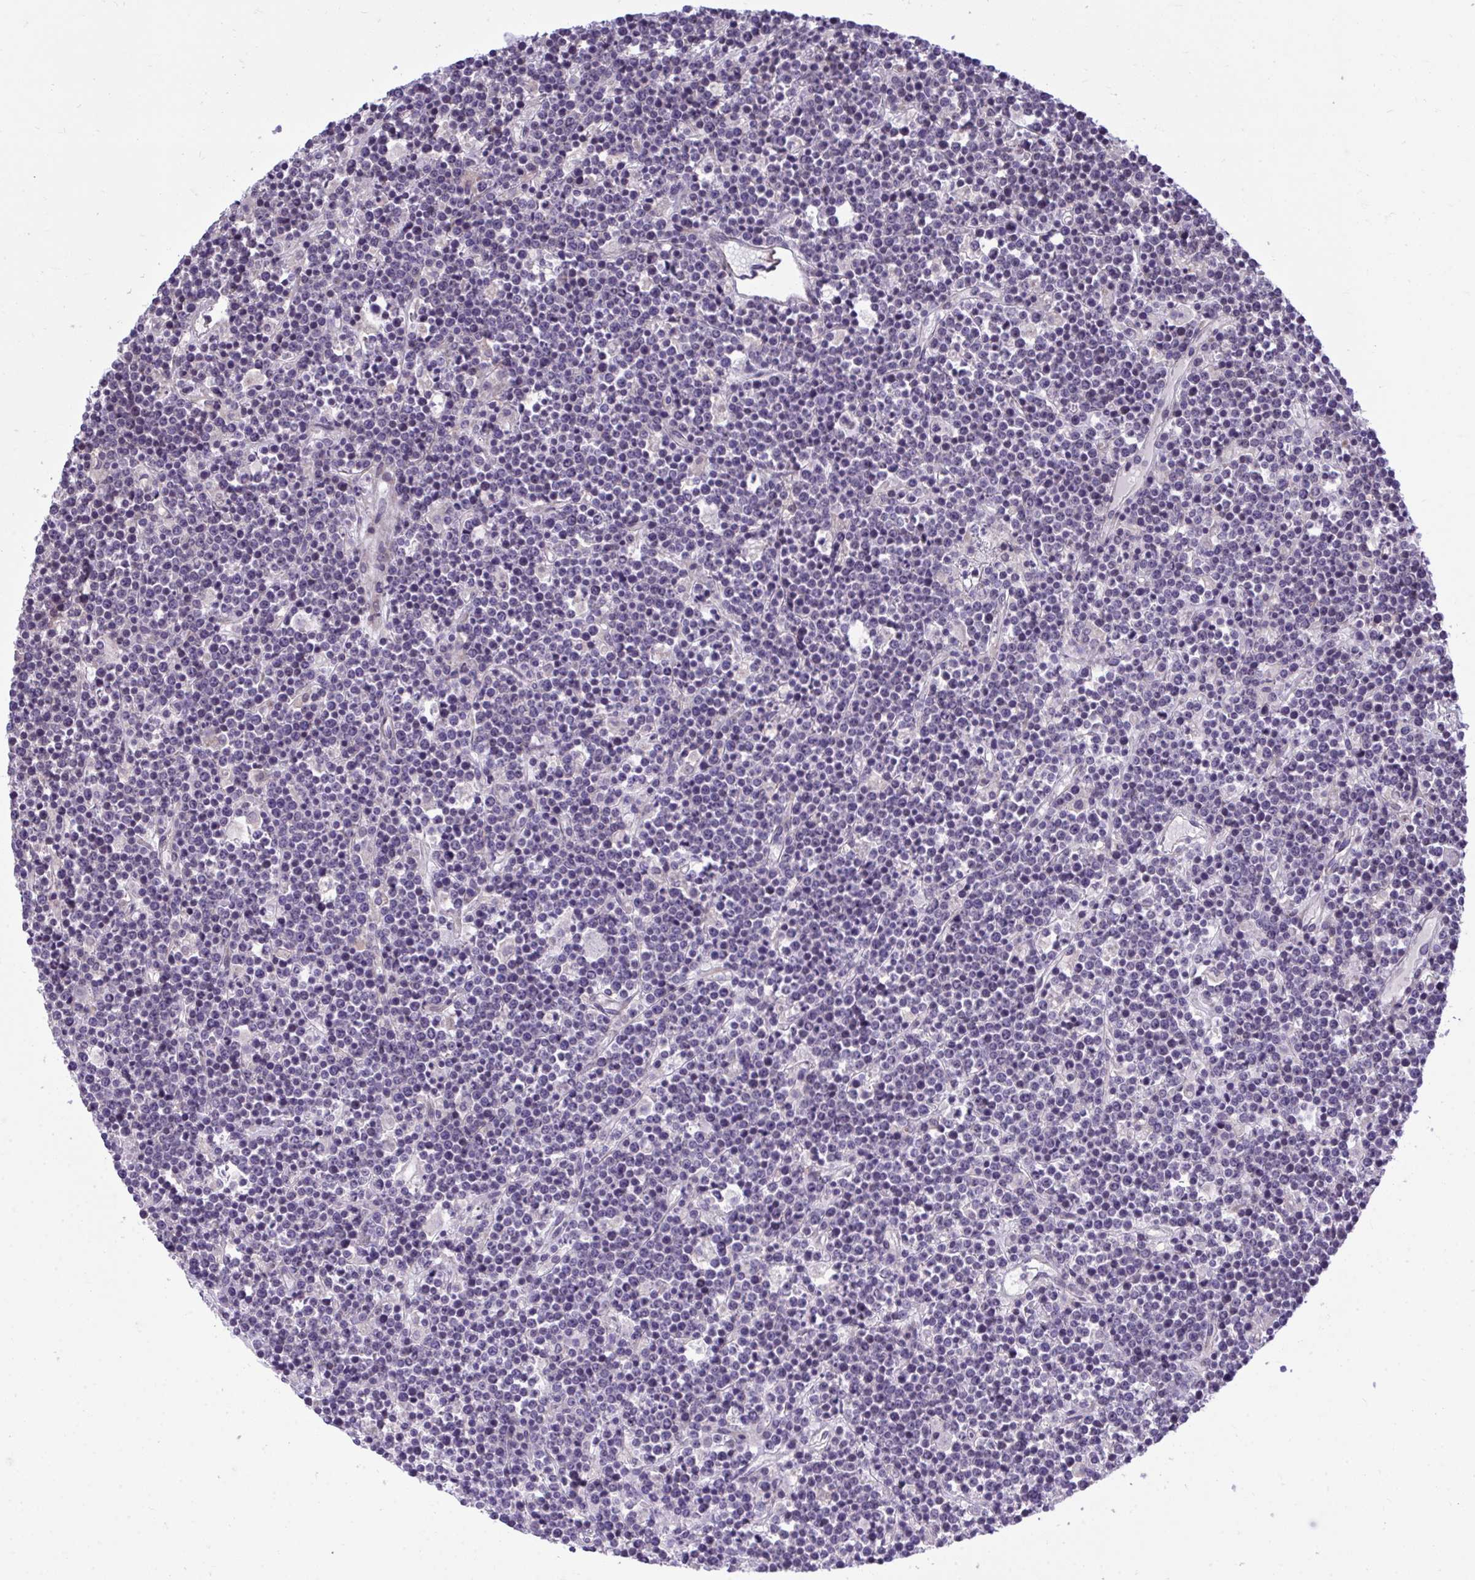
{"staining": {"intensity": "negative", "quantity": "none", "location": "none"}, "tissue": "lymphoma", "cell_type": "Tumor cells", "image_type": "cancer", "snomed": [{"axis": "morphology", "description": "Malignant lymphoma, non-Hodgkin's type, High grade"}, {"axis": "topography", "description": "Ovary"}], "caption": "Immunohistochemistry histopathology image of neoplastic tissue: malignant lymphoma, non-Hodgkin's type (high-grade) stained with DAB shows no significant protein positivity in tumor cells. Brightfield microscopy of immunohistochemistry stained with DAB (3,3'-diaminobenzidine) (brown) and hematoxylin (blue), captured at high magnification.", "gene": "HMBOX1", "patient": {"sex": "female", "age": 56}}